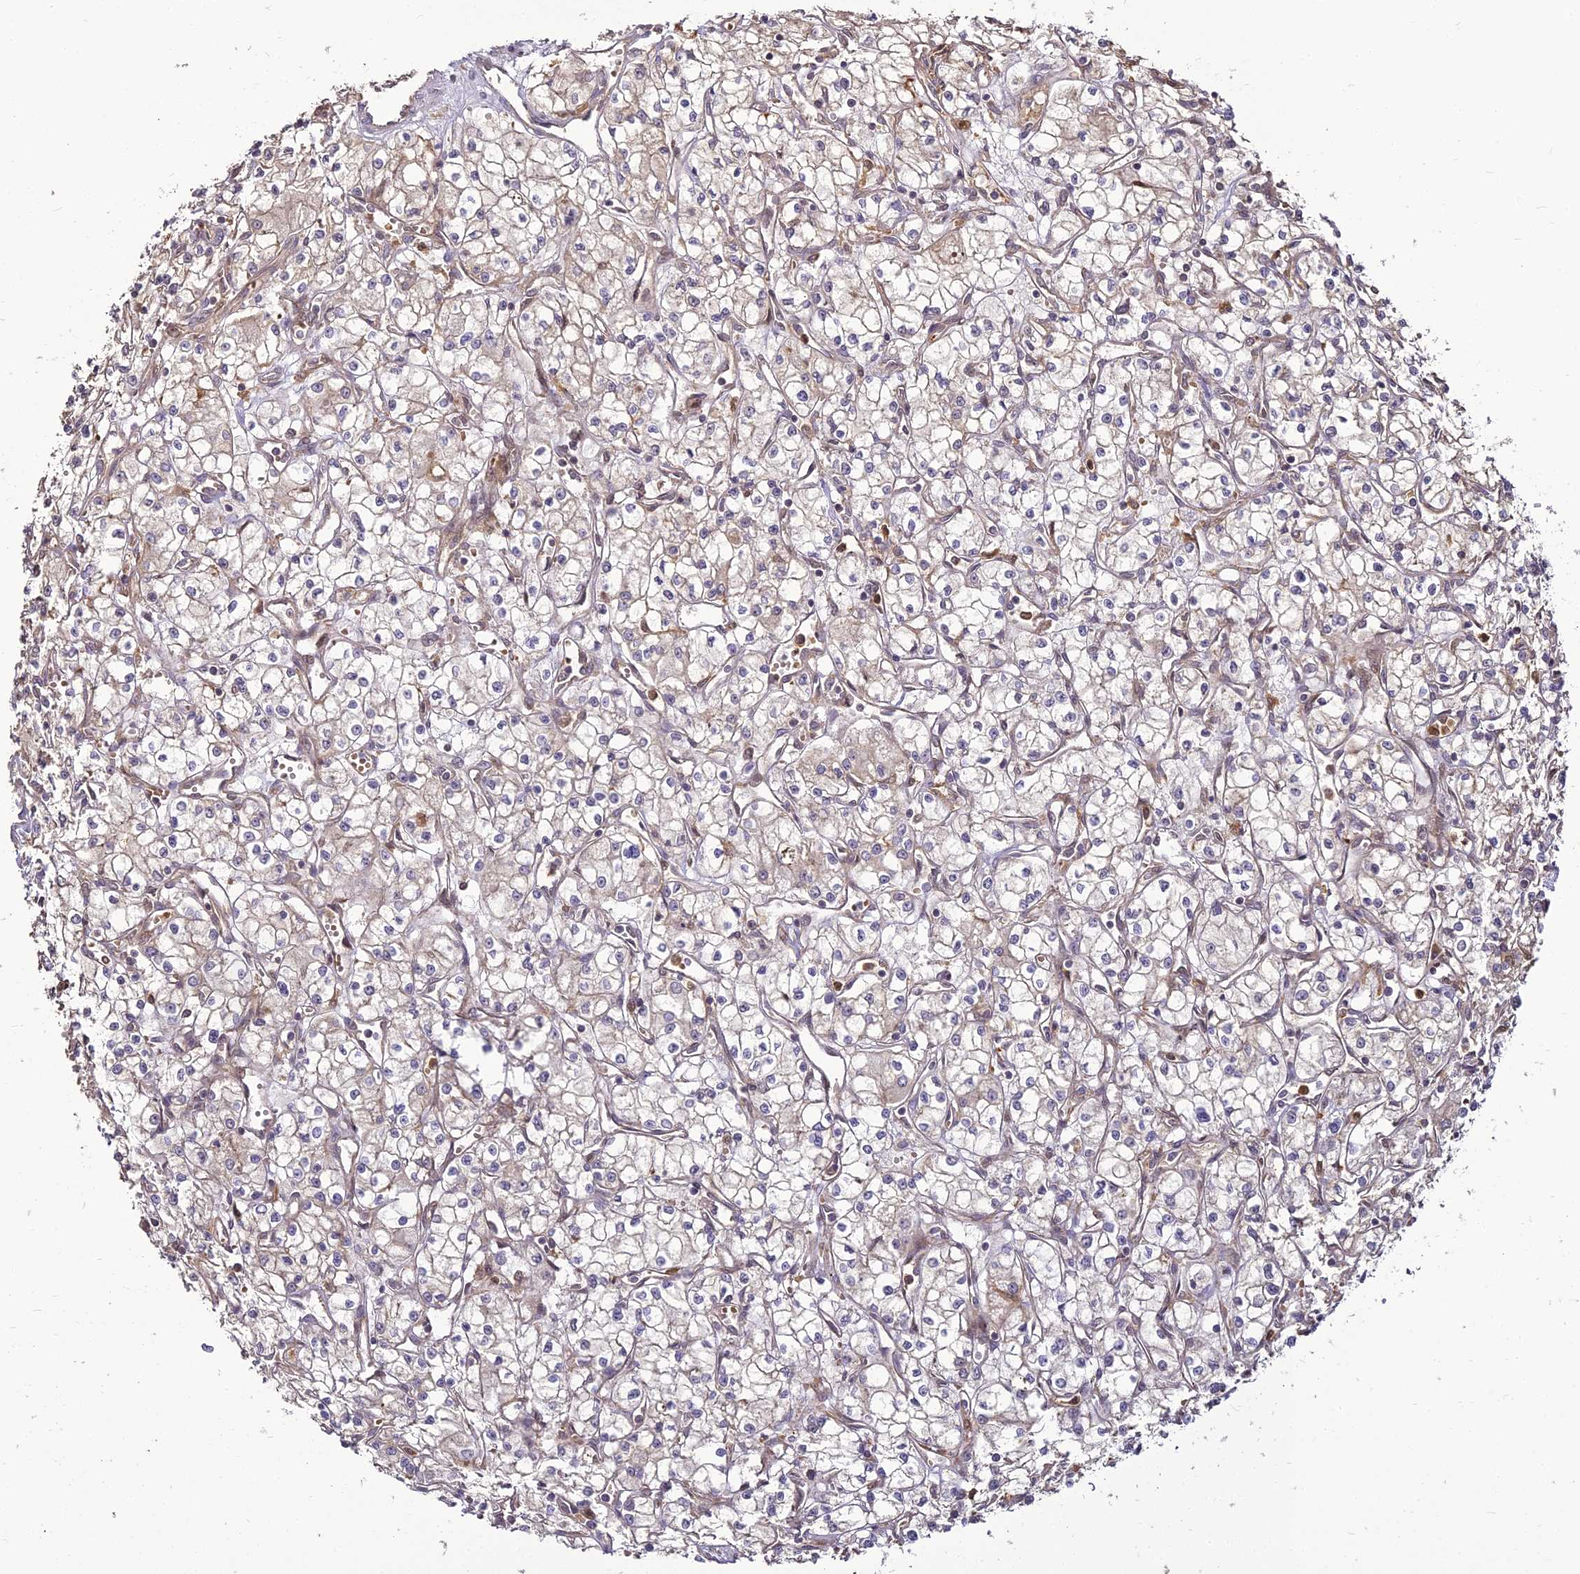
{"staining": {"intensity": "negative", "quantity": "none", "location": "none"}, "tissue": "renal cancer", "cell_type": "Tumor cells", "image_type": "cancer", "snomed": [{"axis": "morphology", "description": "Adenocarcinoma, NOS"}, {"axis": "topography", "description": "Kidney"}], "caption": "High magnification brightfield microscopy of renal adenocarcinoma stained with DAB (brown) and counterstained with hematoxylin (blue): tumor cells show no significant expression.", "gene": "BCDIN3D", "patient": {"sex": "male", "age": 59}}